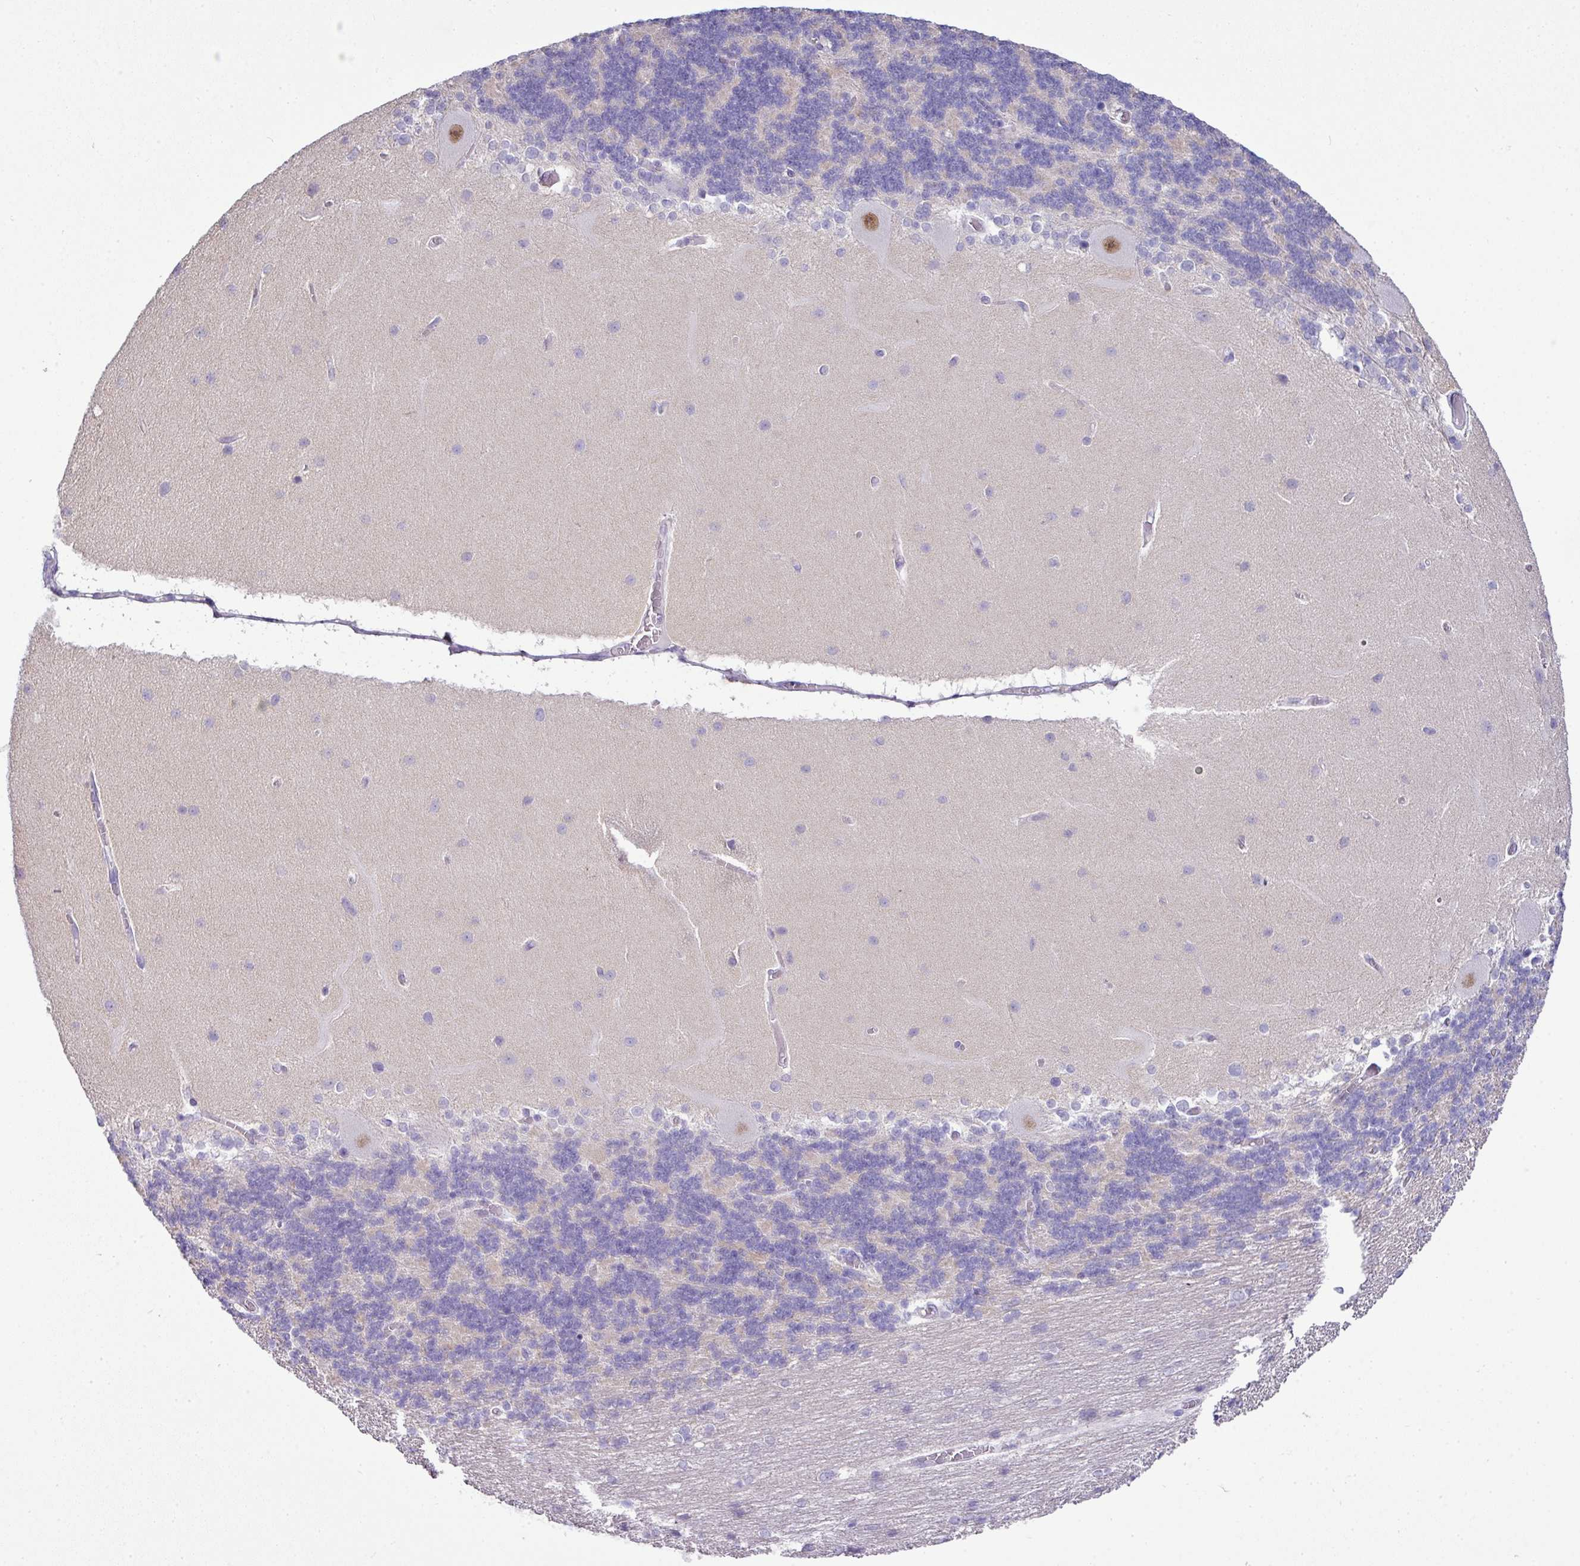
{"staining": {"intensity": "negative", "quantity": "none", "location": "none"}, "tissue": "cerebellum", "cell_type": "Cells in granular layer", "image_type": "normal", "snomed": [{"axis": "morphology", "description": "Normal tissue, NOS"}, {"axis": "topography", "description": "Cerebellum"}], "caption": "Micrograph shows no protein positivity in cells in granular layer of benign cerebellum.", "gene": "BCL11A", "patient": {"sex": "female", "age": 54}}